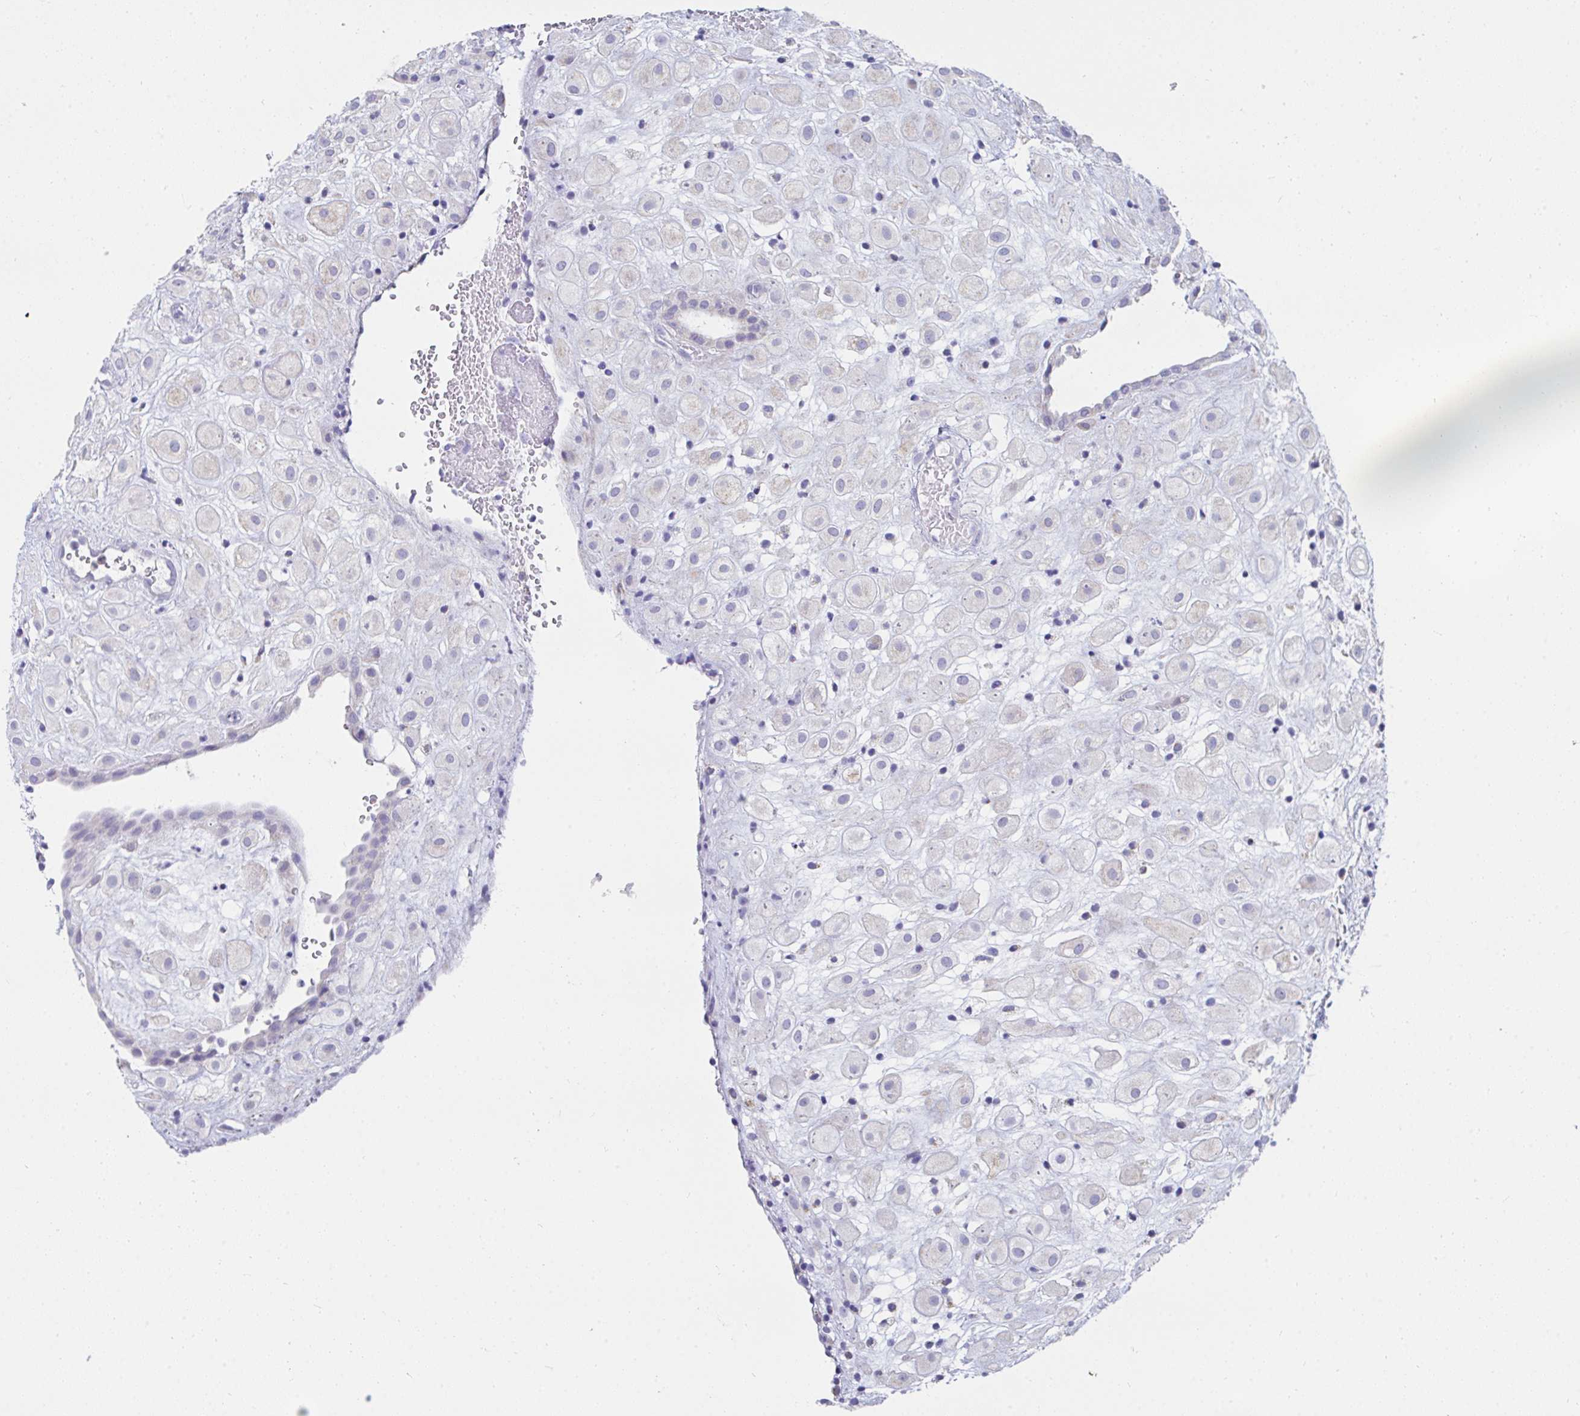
{"staining": {"intensity": "negative", "quantity": "none", "location": "none"}, "tissue": "placenta", "cell_type": "Decidual cells", "image_type": "normal", "snomed": [{"axis": "morphology", "description": "Normal tissue, NOS"}, {"axis": "topography", "description": "Placenta"}], "caption": "DAB (3,3'-diaminobenzidine) immunohistochemical staining of normal human placenta displays no significant staining in decidual cells.", "gene": "MGAM2", "patient": {"sex": "female", "age": 24}}